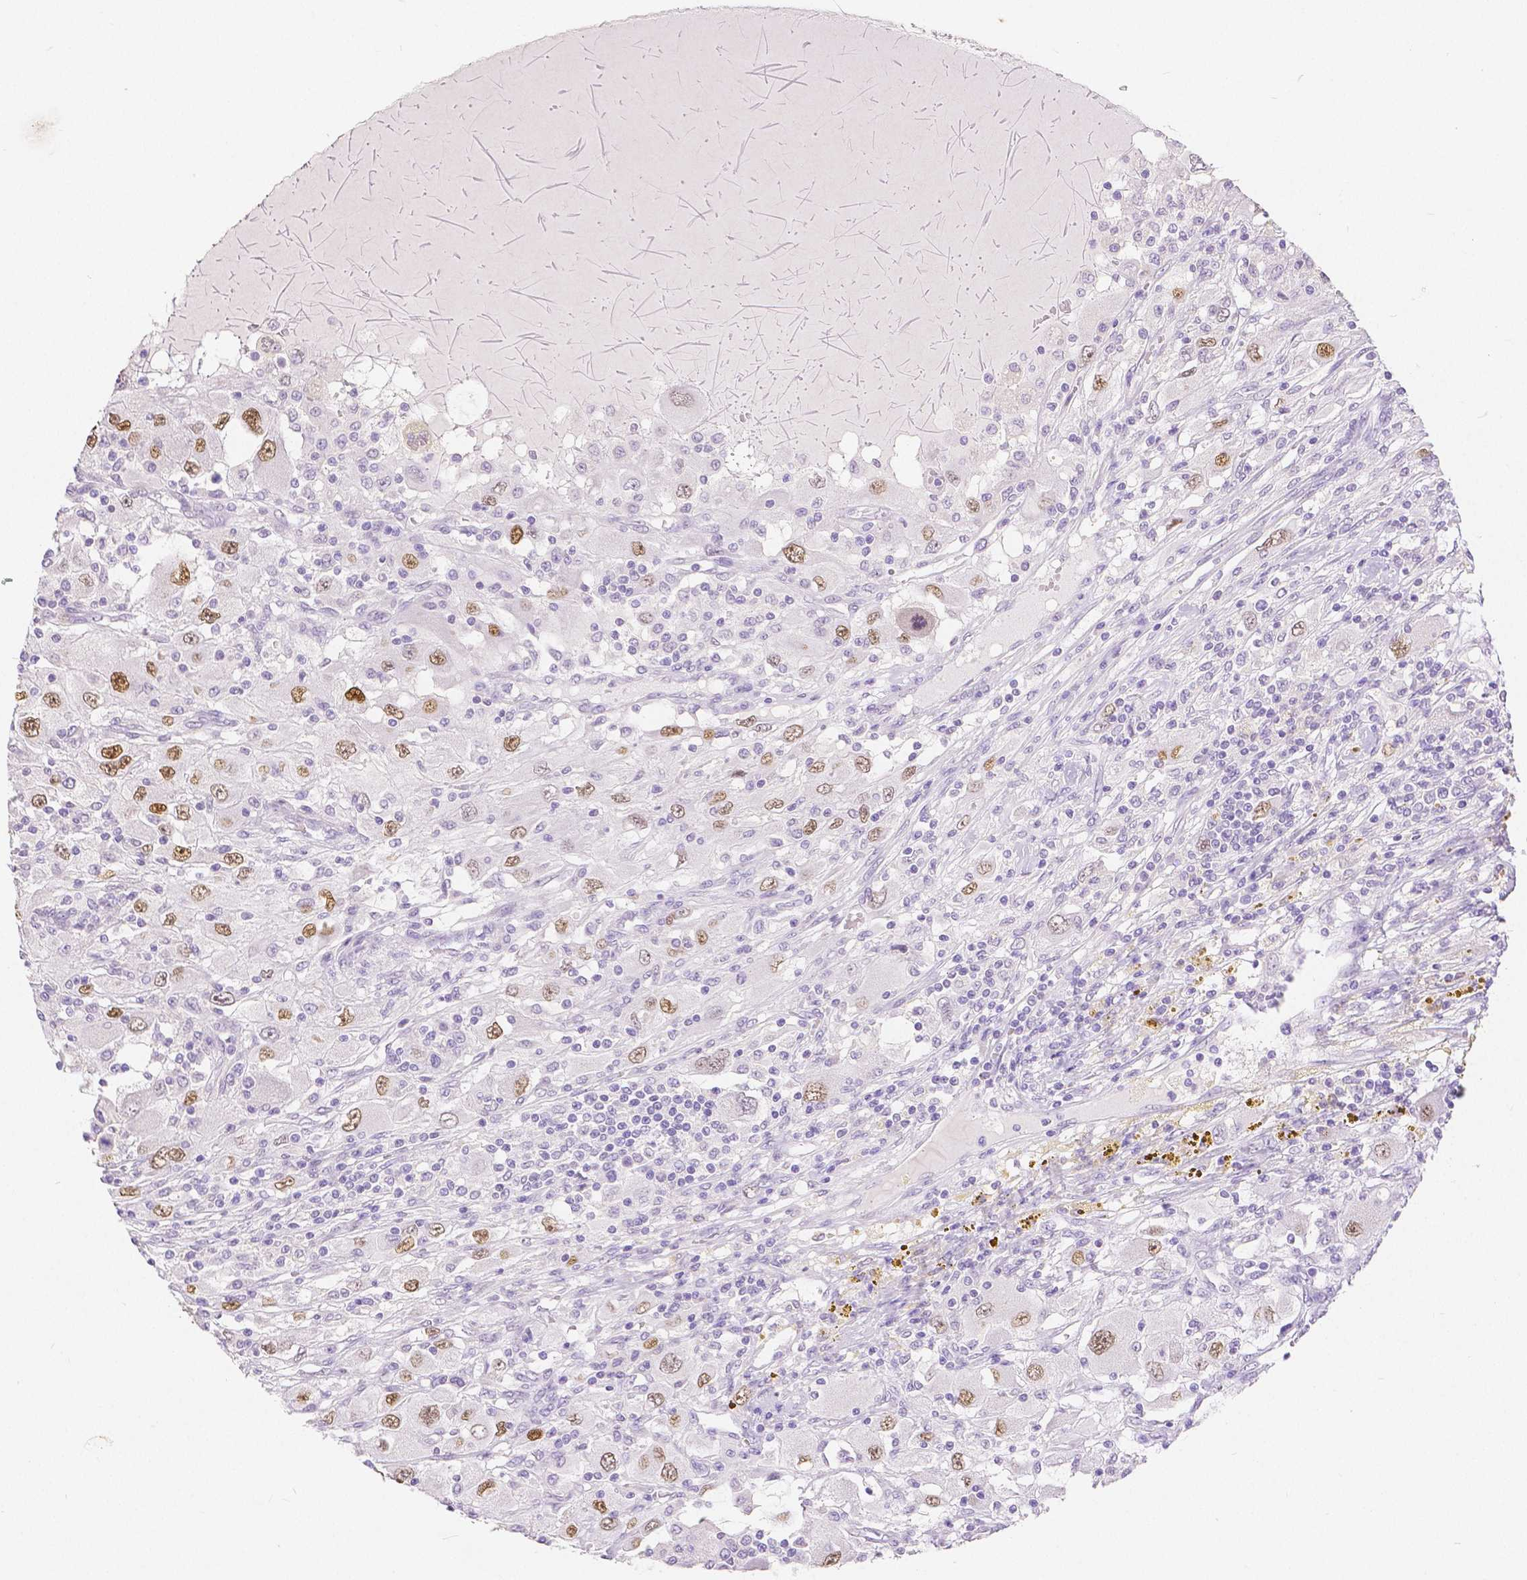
{"staining": {"intensity": "moderate", "quantity": ">75%", "location": "nuclear"}, "tissue": "renal cancer", "cell_type": "Tumor cells", "image_type": "cancer", "snomed": [{"axis": "morphology", "description": "Adenocarcinoma, NOS"}, {"axis": "topography", "description": "Kidney"}], "caption": "The immunohistochemical stain shows moderate nuclear expression in tumor cells of renal adenocarcinoma tissue.", "gene": "HNF1B", "patient": {"sex": "female", "age": 67}}